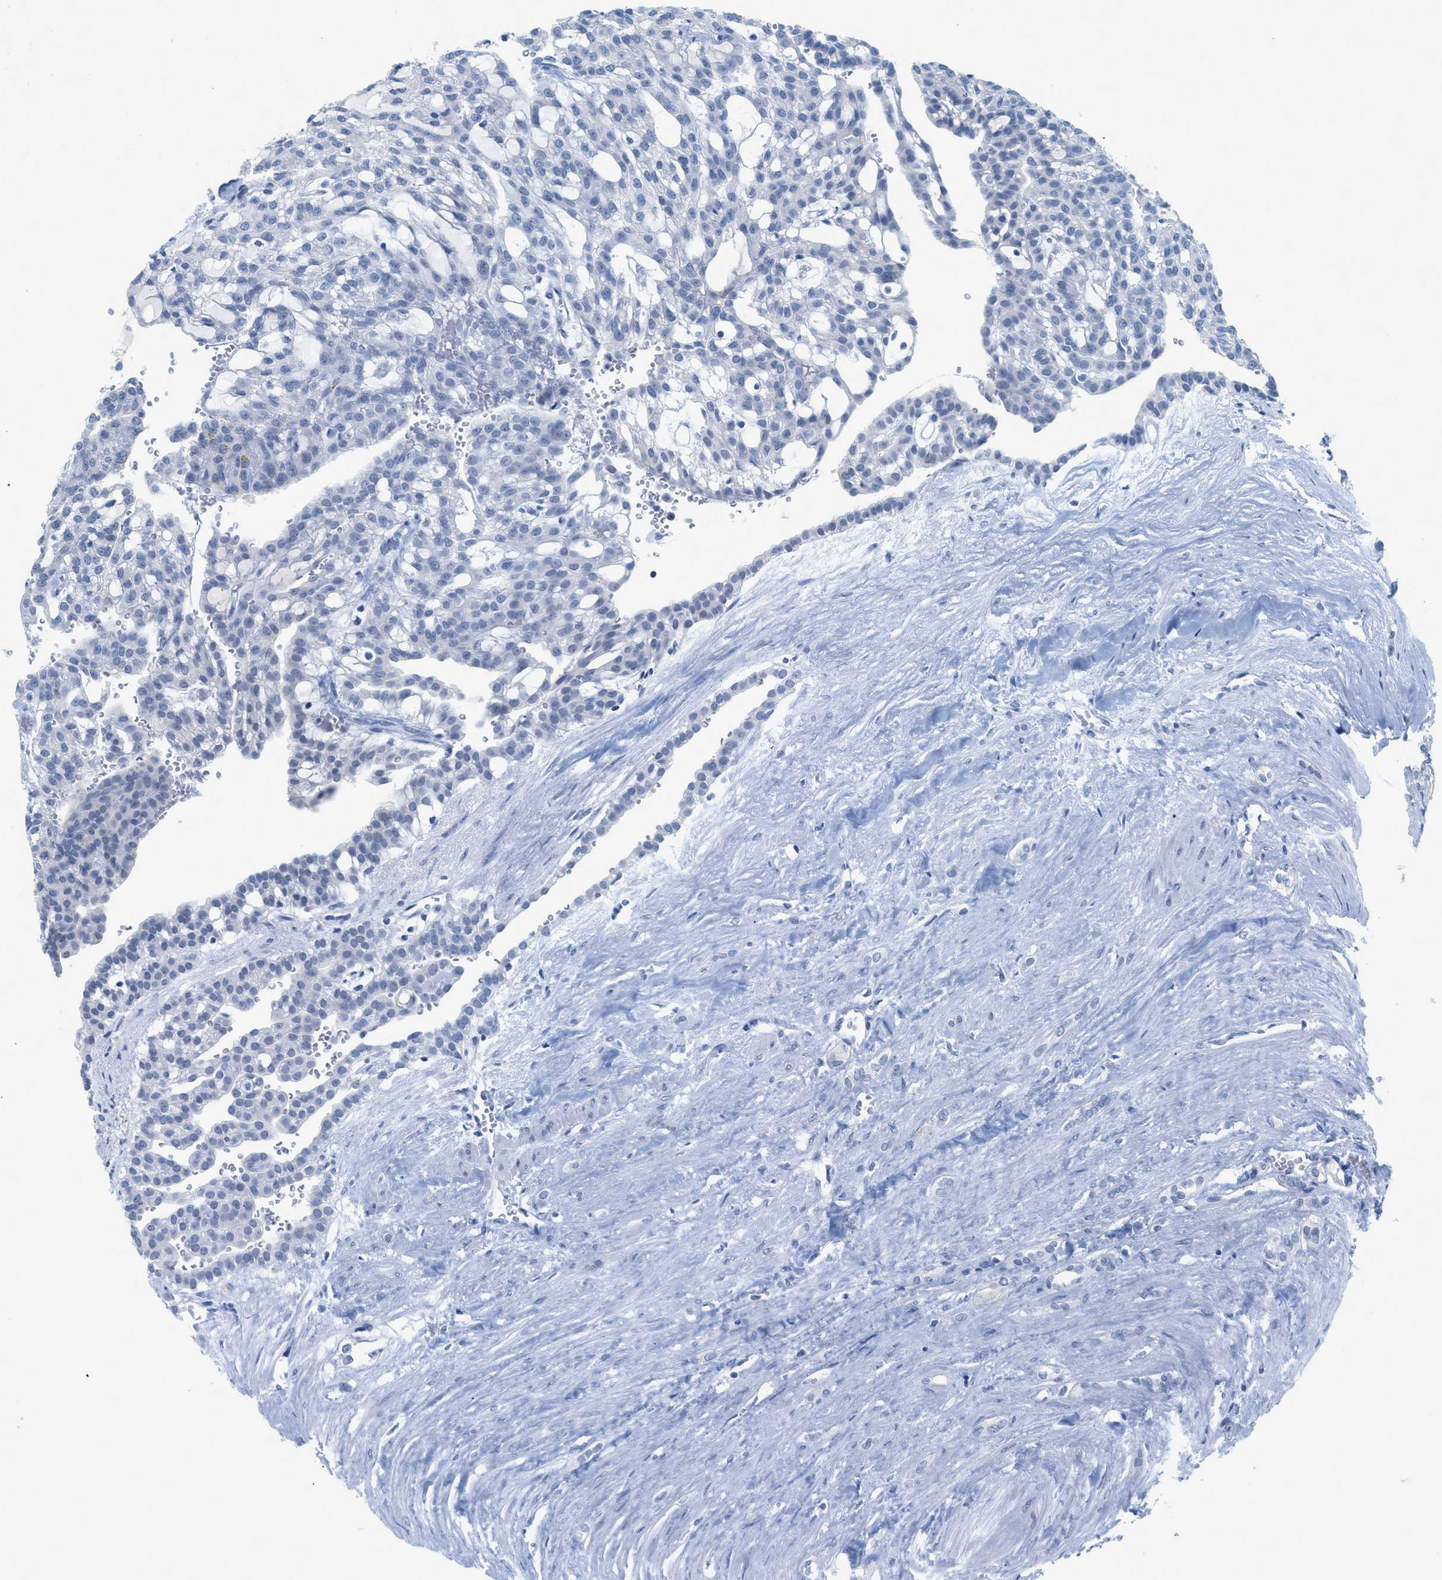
{"staining": {"intensity": "negative", "quantity": "none", "location": "none"}, "tissue": "renal cancer", "cell_type": "Tumor cells", "image_type": "cancer", "snomed": [{"axis": "morphology", "description": "Adenocarcinoma, NOS"}, {"axis": "topography", "description": "Kidney"}], "caption": "This is a histopathology image of IHC staining of renal cancer (adenocarcinoma), which shows no staining in tumor cells.", "gene": "HSF2", "patient": {"sex": "male", "age": 63}}